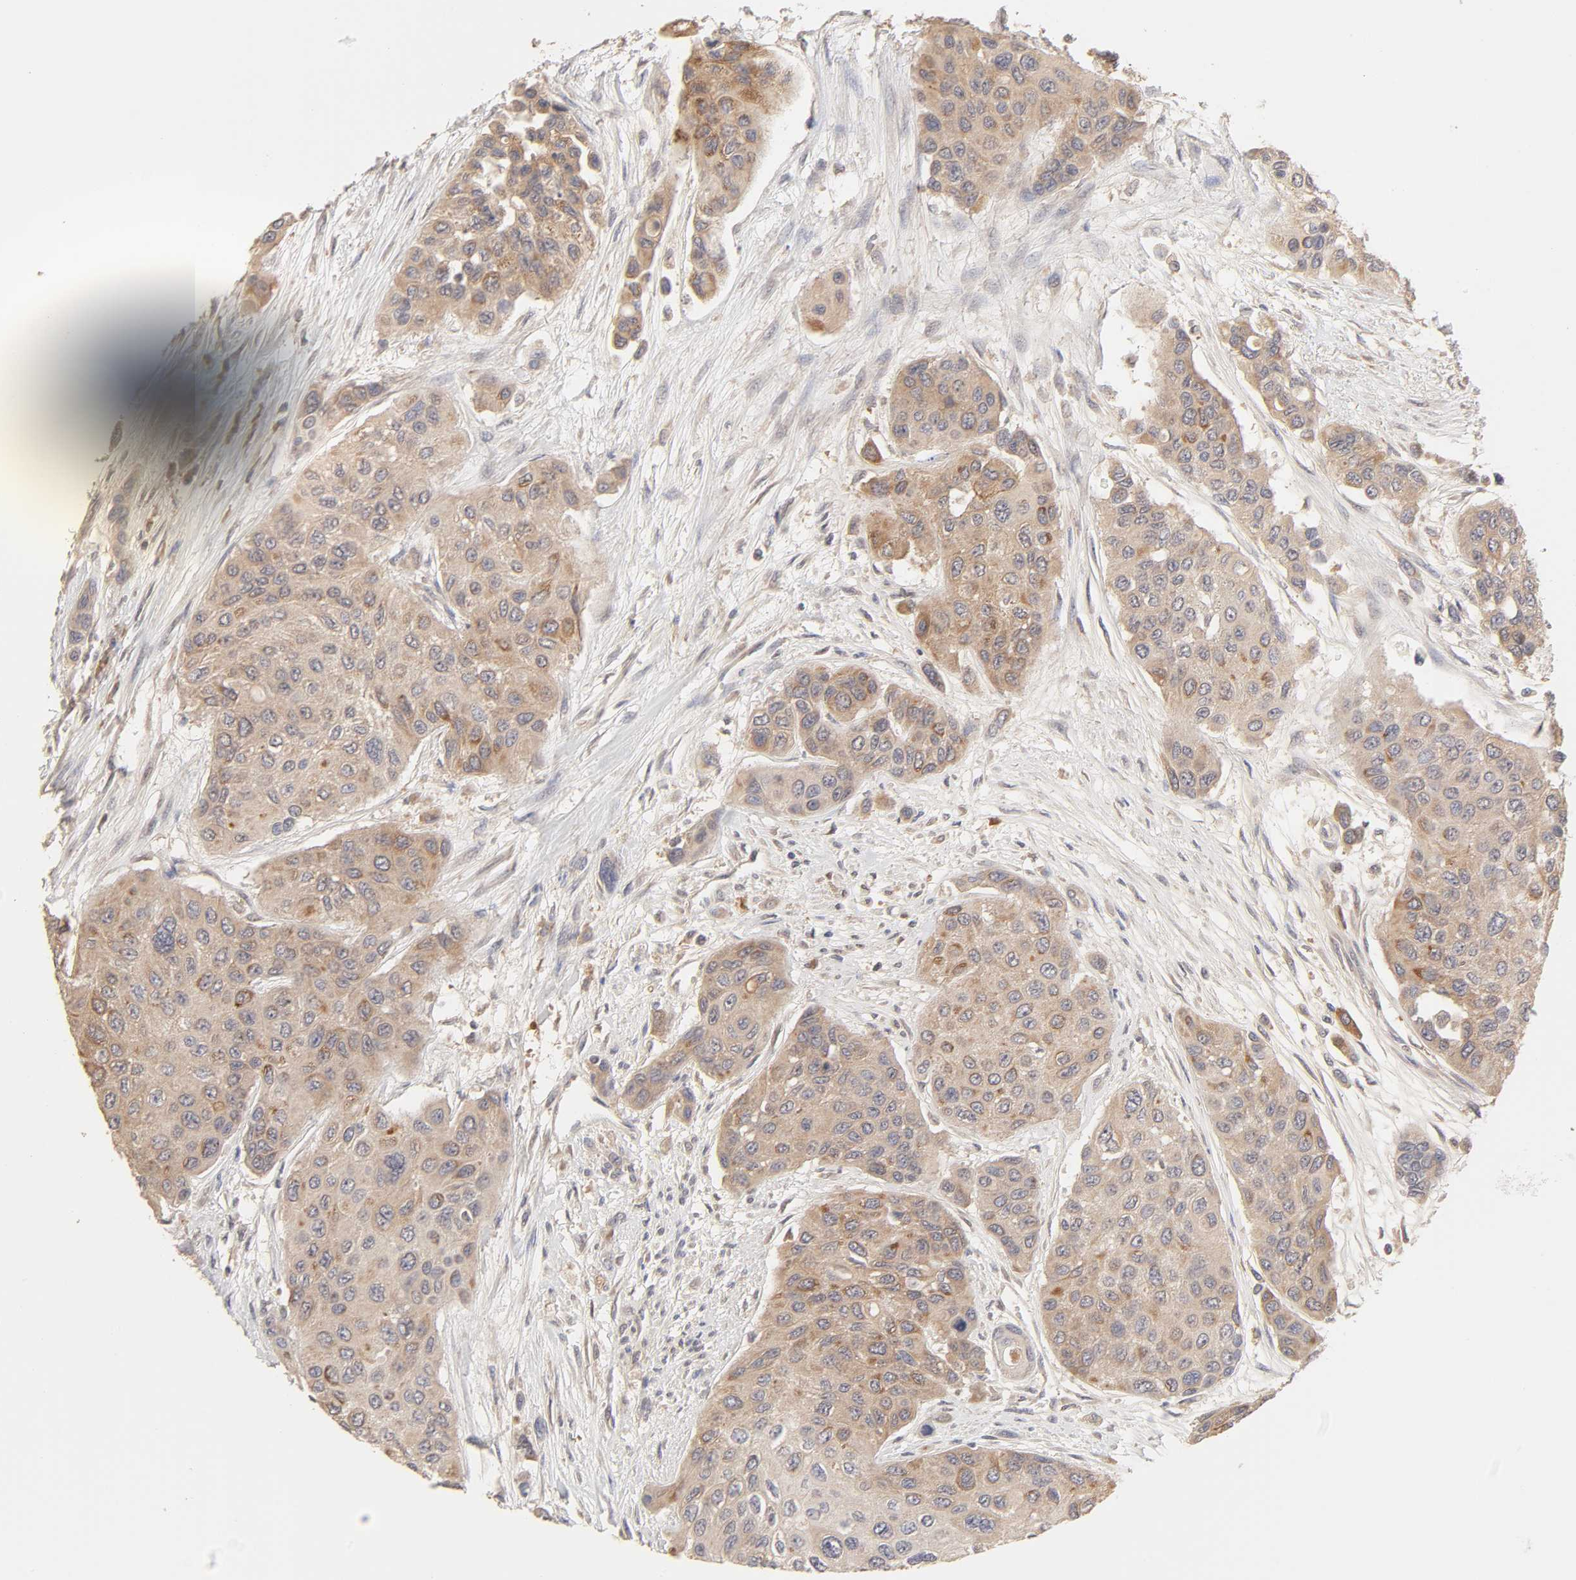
{"staining": {"intensity": "weak", "quantity": ">75%", "location": "cytoplasmic/membranous"}, "tissue": "urothelial cancer", "cell_type": "Tumor cells", "image_type": "cancer", "snomed": [{"axis": "morphology", "description": "Urothelial carcinoma, High grade"}, {"axis": "topography", "description": "Urinary bladder"}], "caption": "Protein expression by immunohistochemistry demonstrates weak cytoplasmic/membranous staining in about >75% of tumor cells in urothelial carcinoma (high-grade). (IHC, brightfield microscopy, high magnification).", "gene": "AP1G2", "patient": {"sex": "female", "age": 56}}